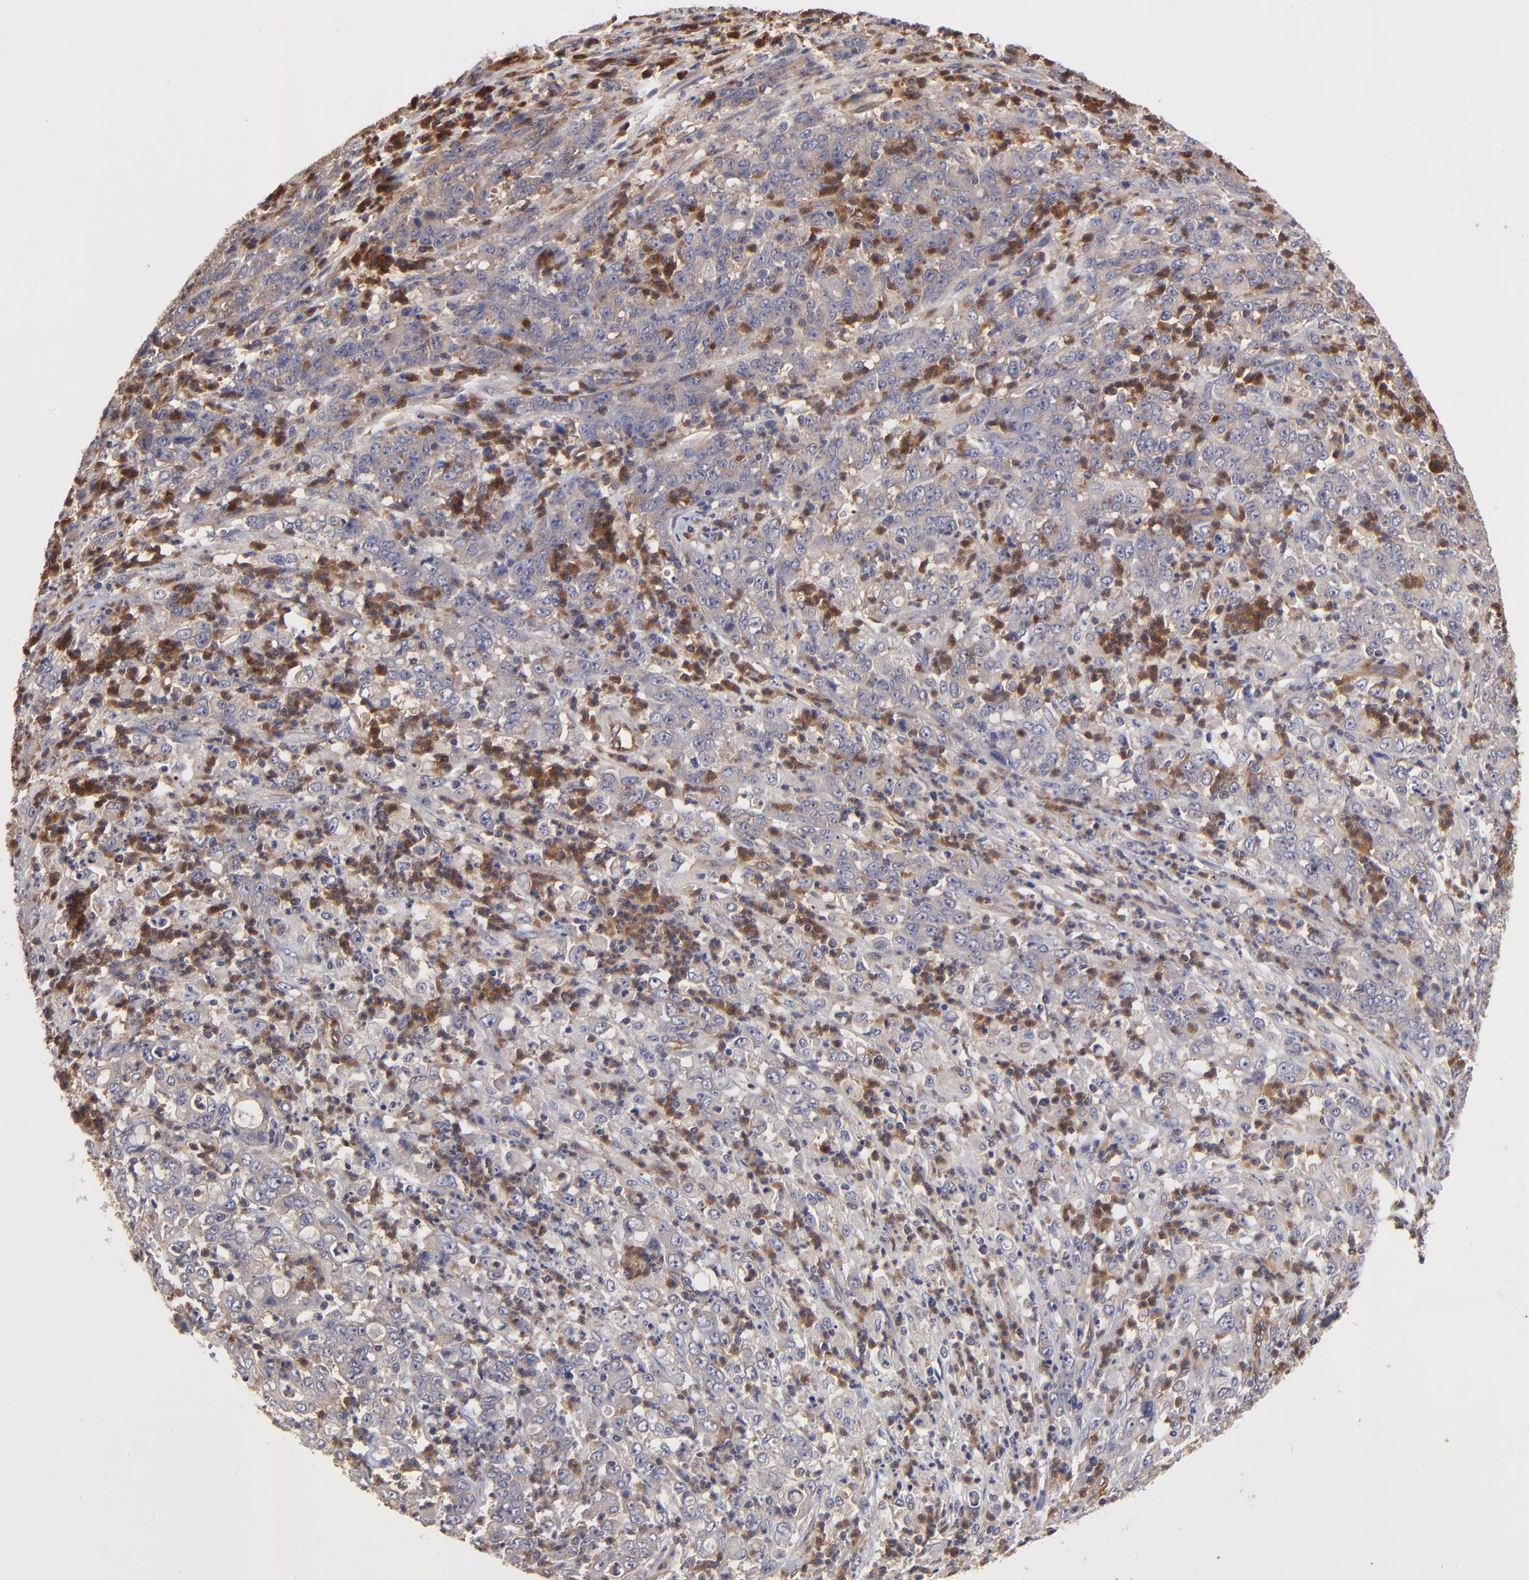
{"staining": {"intensity": "weak", "quantity": "<25%", "location": "cytoplasmic/membranous"}, "tissue": "stomach cancer", "cell_type": "Tumor cells", "image_type": "cancer", "snomed": [{"axis": "morphology", "description": "Adenocarcinoma, NOS"}, {"axis": "topography", "description": "Stomach, lower"}], "caption": "Micrograph shows no protein positivity in tumor cells of adenocarcinoma (stomach) tissue. (DAB (3,3'-diaminobenzidine) immunohistochemistry (IHC) visualized using brightfield microscopy, high magnification).", "gene": "ASB7", "patient": {"sex": "female", "age": 71}}